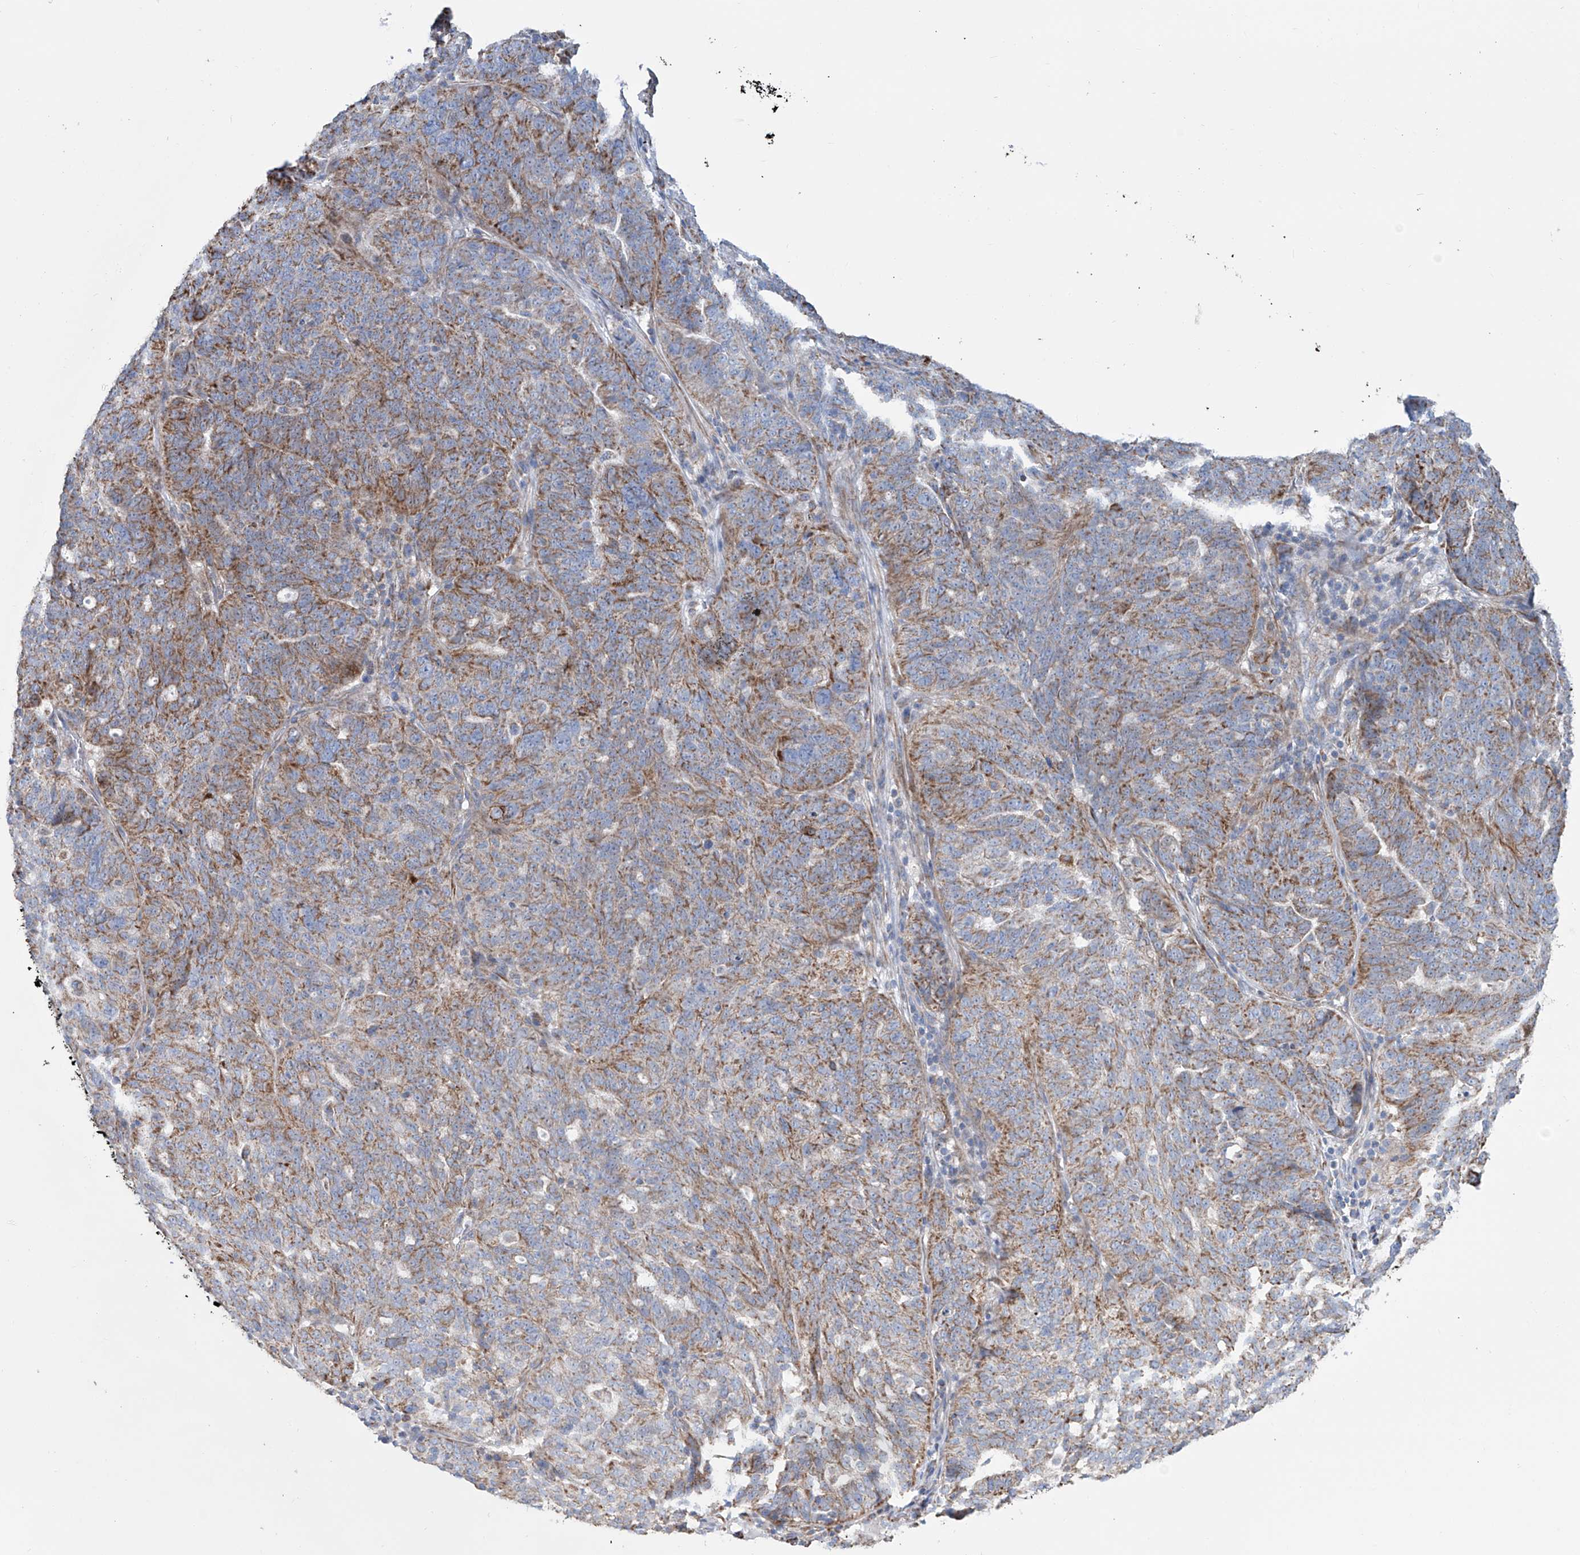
{"staining": {"intensity": "moderate", "quantity": "25%-75%", "location": "cytoplasmic/membranous"}, "tissue": "ovarian cancer", "cell_type": "Tumor cells", "image_type": "cancer", "snomed": [{"axis": "morphology", "description": "Cystadenocarcinoma, serous, NOS"}, {"axis": "topography", "description": "Ovary"}], "caption": "Ovarian cancer stained with DAB IHC demonstrates medium levels of moderate cytoplasmic/membranous expression in approximately 25%-75% of tumor cells.", "gene": "ALDH6A1", "patient": {"sex": "female", "age": 59}}